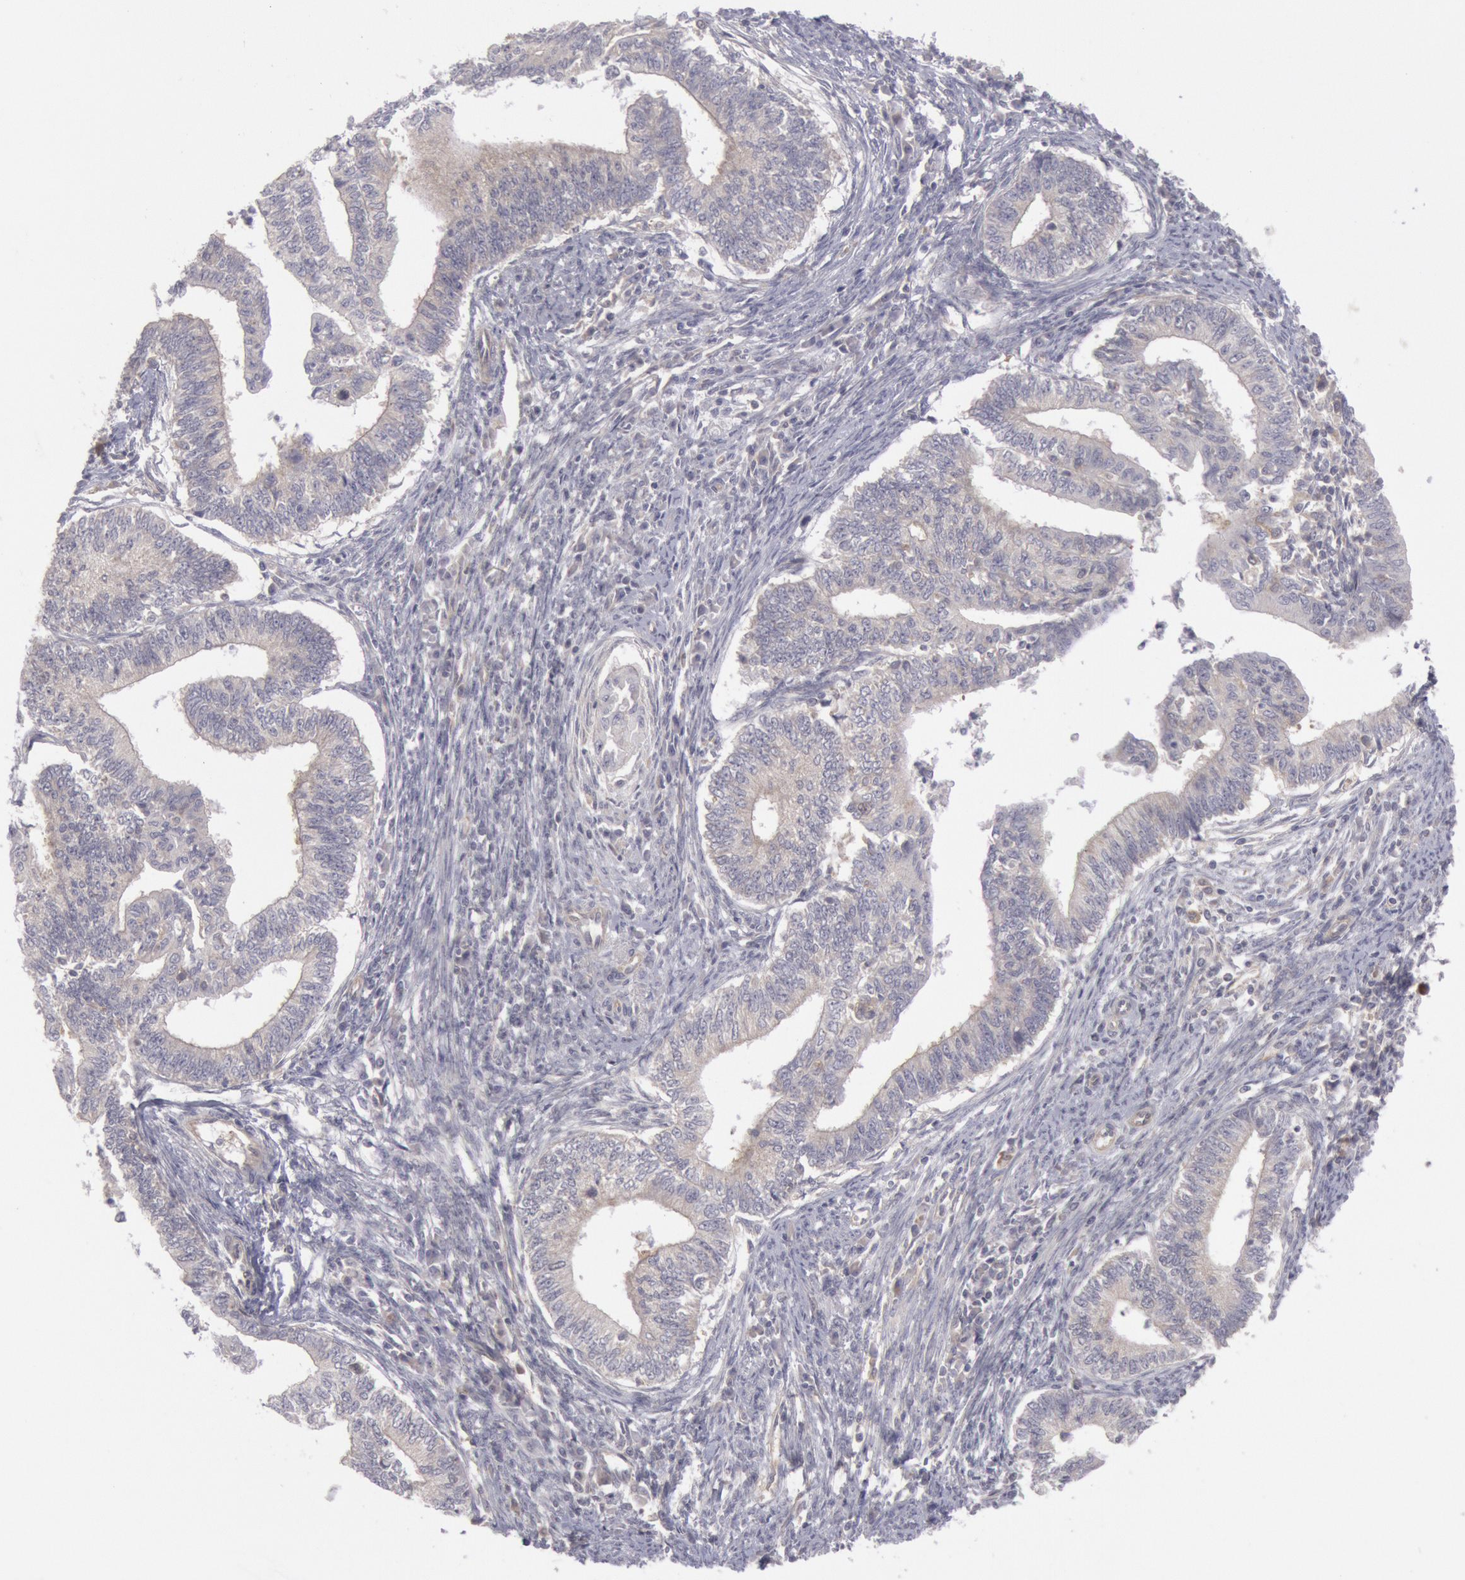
{"staining": {"intensity": "weak", "quantity": "25%-75%", "location": "cytoplasmic/membranous"}, "tissue": "endometrial cancer", "cell_type": "Tumor cells", "image_type": "cancer", "snomed": [{"axis": "morphology", "description": "Adenocarcinoma, NOS"}, {"axis": "topography", "description": "Endometrium"}], "caption": "Weak cytoplasmic/membranous protein positivity is present in approximately 25%-75% of tumor cells in endometrial cancer.", "gene": "IKBKB", "patient": {"sex": "female", "age": 66}}